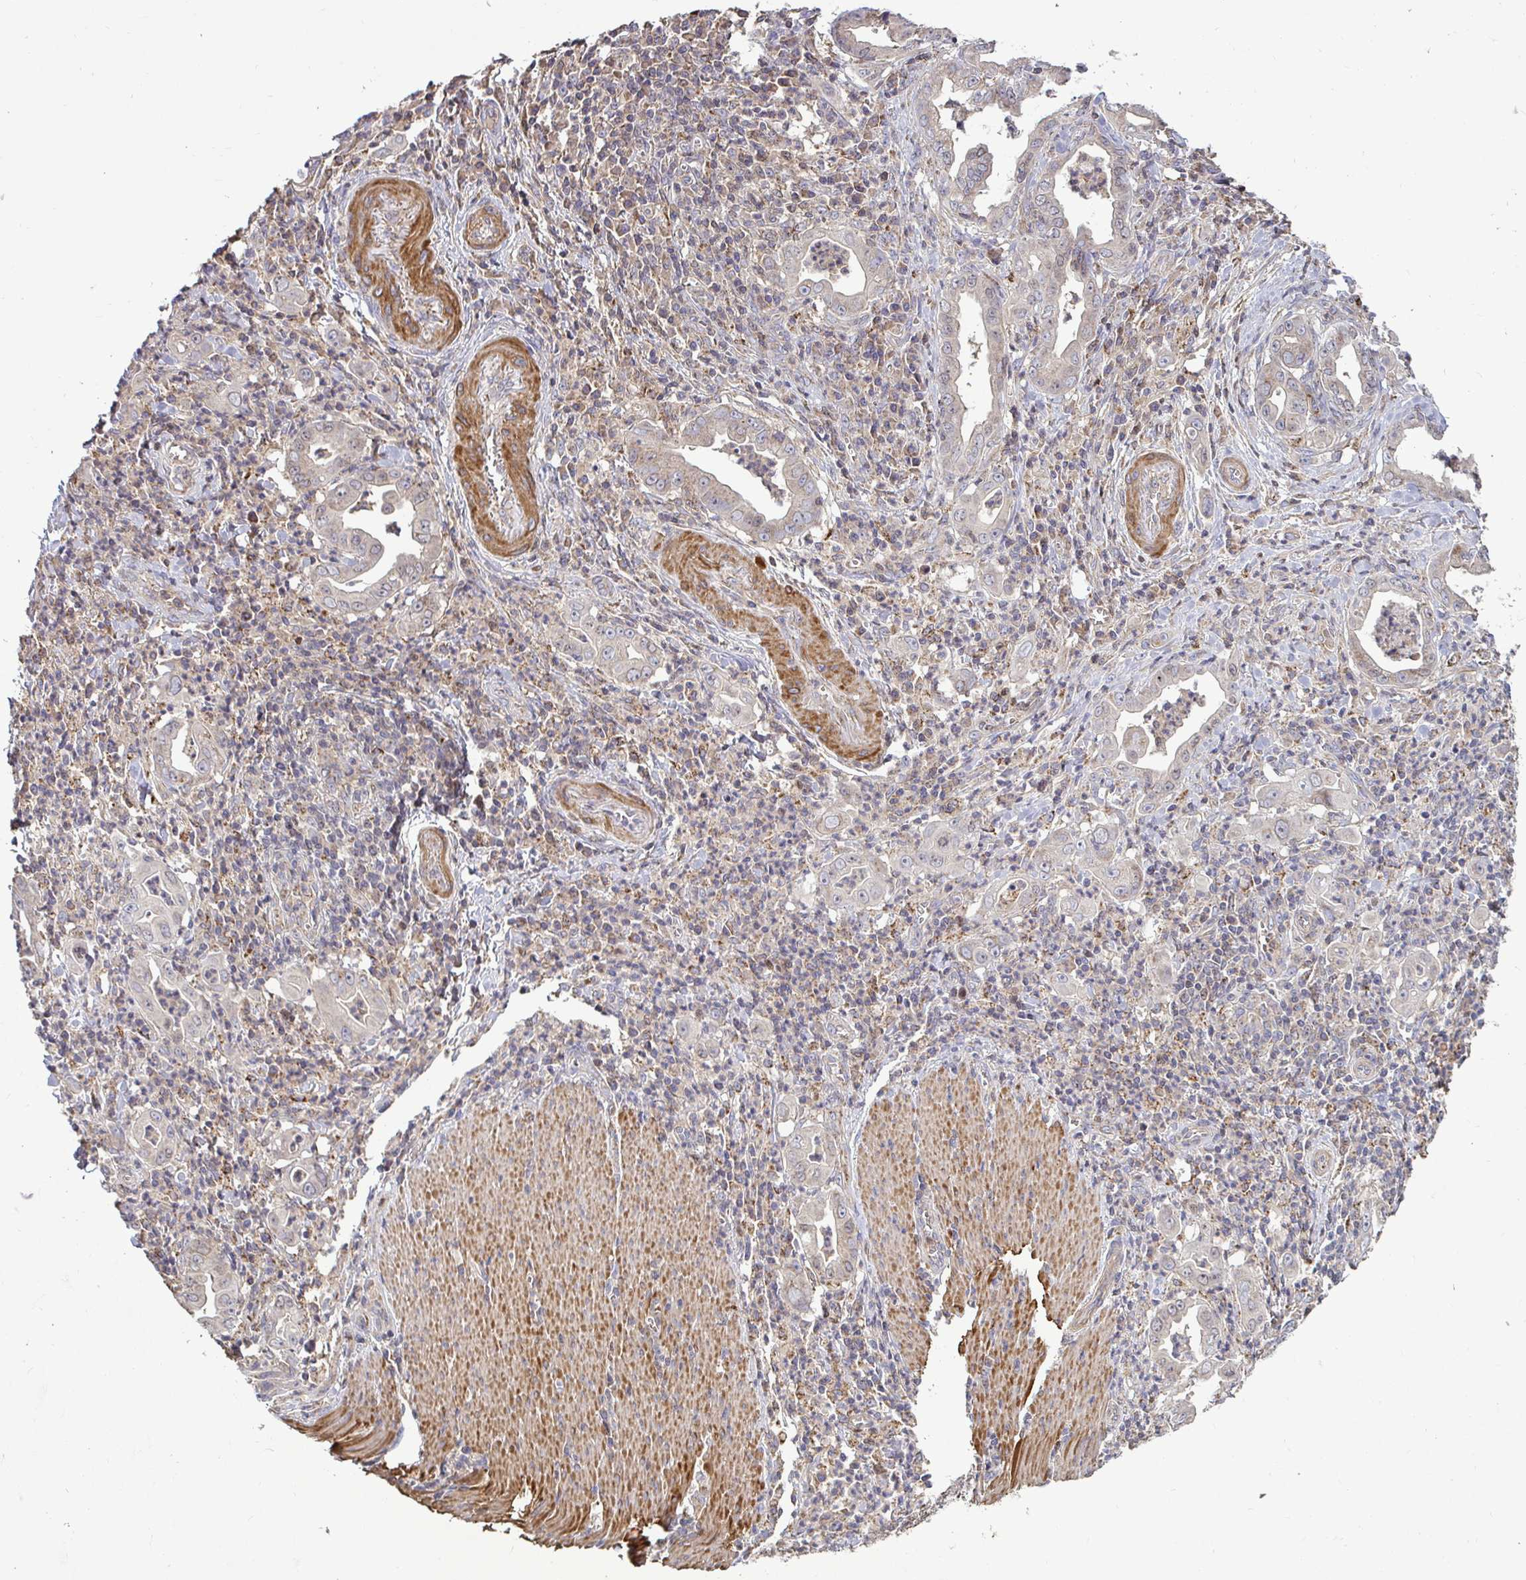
{"staining": {"intensity": "weak", "quantity": "25%-75%", "location": "cytoplasmic/membranous,nuclear"}, "tissue": "stomach cancer", "cell_type": "Tumor cells", "image_type": "cancer", "snomed": [{"axis": "morphology", "description": "Adenocarcinoma, NOS"}, {"axis": "topography", "description": "Stomach, upper"}], "caption": "IHC staining of stomach cancer, which reveals low levels of weak cytoplasmic/membranous and nuclear expression in about 25%-75% of tumor cells indicating weak cytoplasmic/membranous and nuclear protein staining. The staining was performed using DAB (3,3'-diaminobenzidine) (brown) for protein detection and nuclei were counterstained in hematoxylin (blue).", "gene": "SPRY1", "patient": {"sex": "female", "age": 79}}